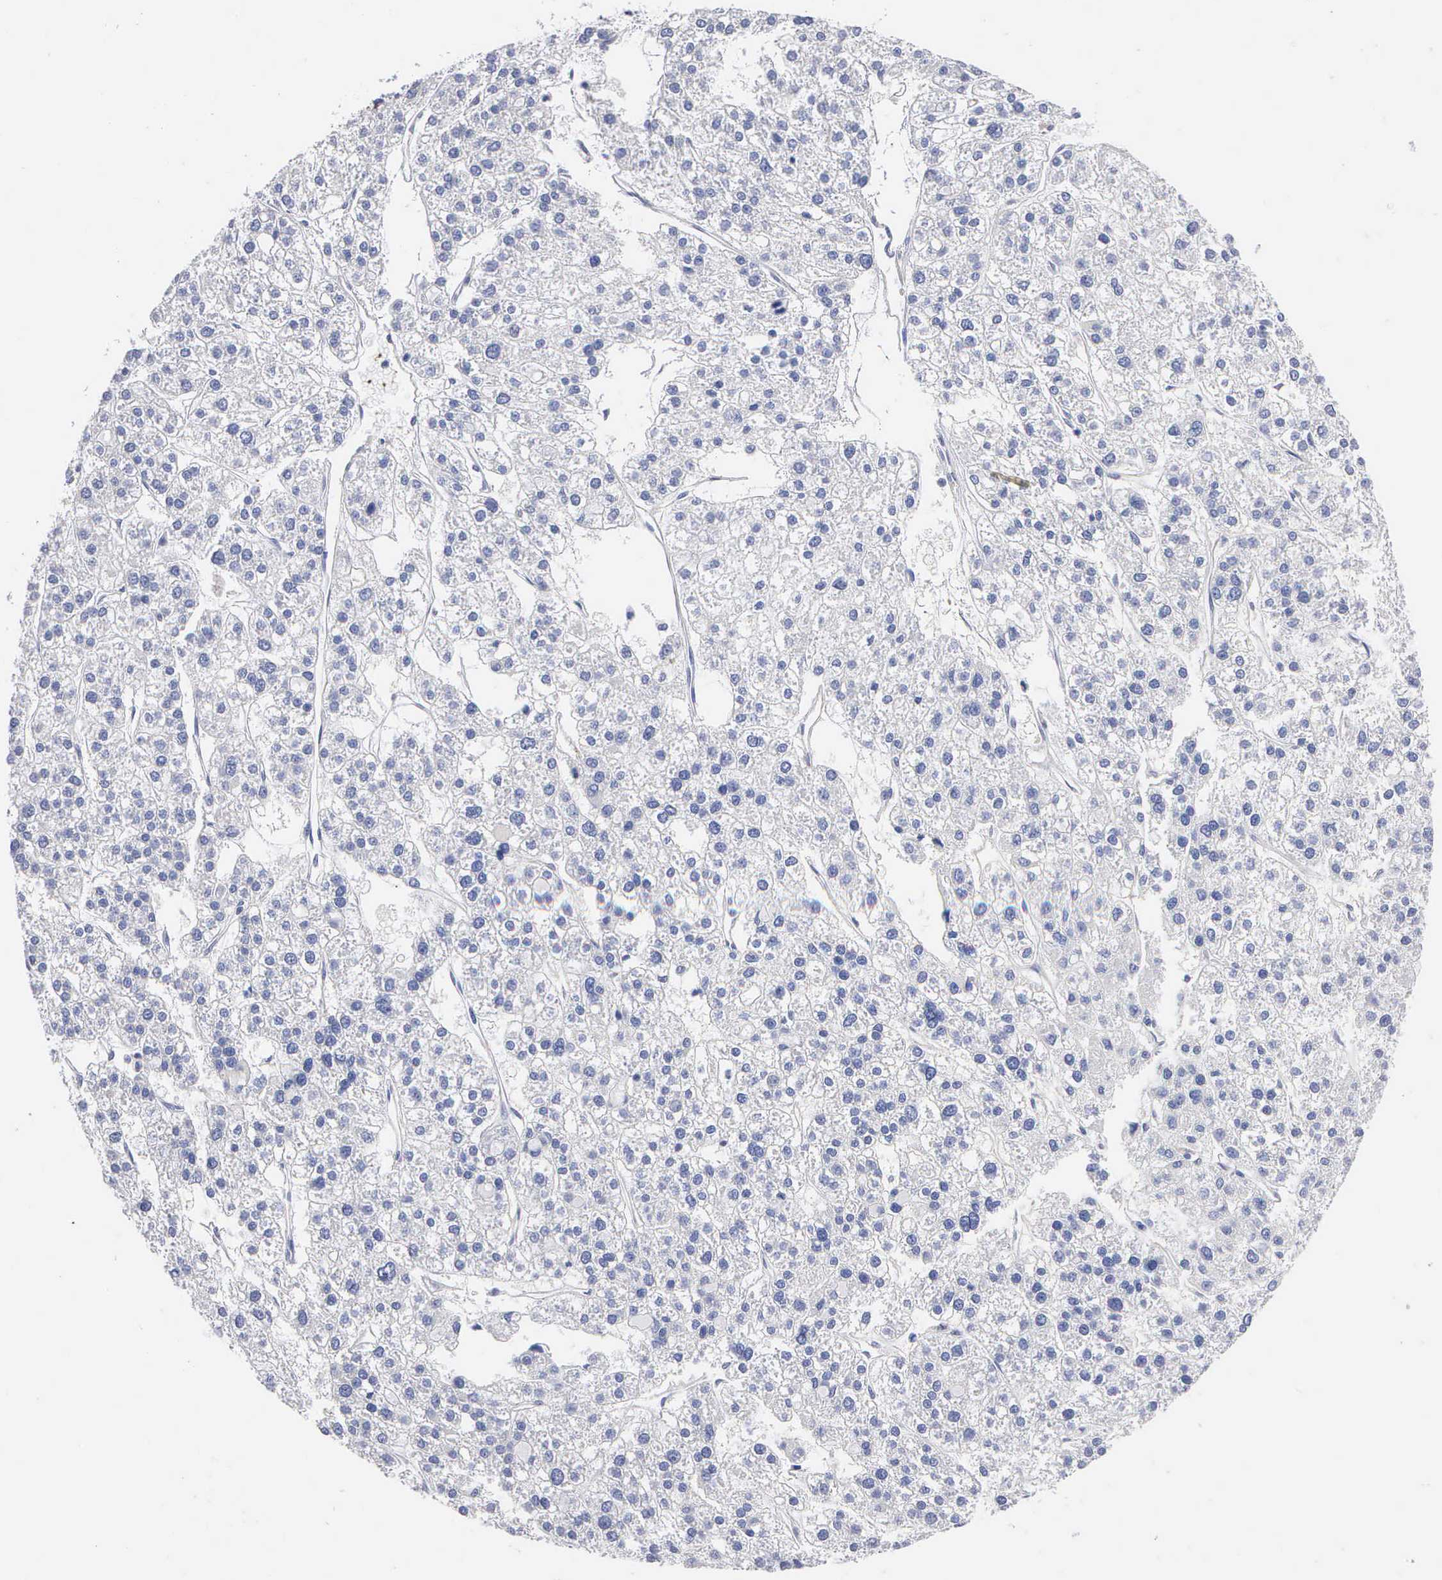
{"staining": {"intensity": "negative", "quantity": "none", "location": "none"}, "tissue": "liver cancer", "cell_type": "Tumor cells", "image_type": "cancer", "snomed": [{"axis": "morphology", "description": "Carcinoma, Hepatocellular, NOS"}, {"axis": "topography", "description": "Liver"}], "caption": "The immunohistochemistry (IHC) histopathology image has no significant positivity in tumor cells of liver cancer (hepatocellular carcinoma) tissue.", "gene": "ELFN2", "patient": {"sex": "female", "age": 85}}